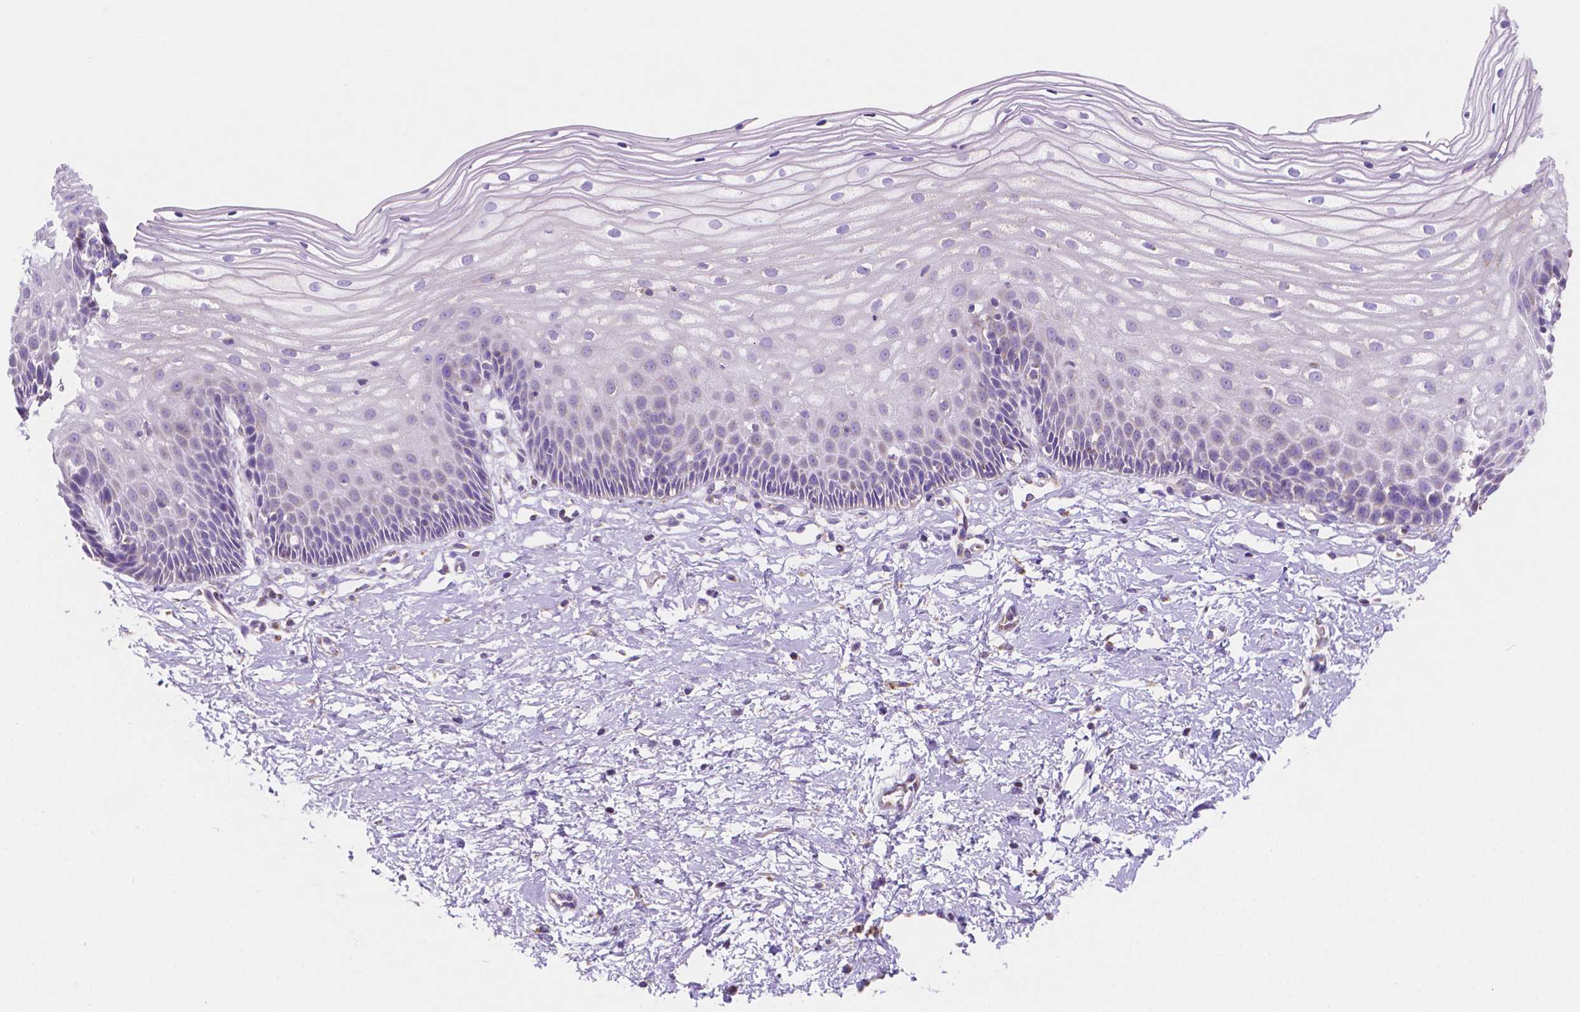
{"staining": {"intensity": "negative", "quantity": "none", "location": "none"}, "tissue": "cervix", "cell_type": "Squamous epithelial cells", "image_type": "normal", "snomed": [{"axis": "morphology", "description": "Normal tissue, NOS"}, {"axis": "topography", "description": "Cervix"}], "caption": "IHC photomicrograph of unremarkable cervix: human cervix stained with DAB (3,3'-diaminobenzidine) exhibits no significant protein positivity in squamous epithelial cells. The staining is performed using DAB (3,3'-diaminobenzidine) brown chromogen with nuclei counter-stained in using hematoxylin.", "gene": "SGTB", "patient": {"sex": "female", "age": 36}}